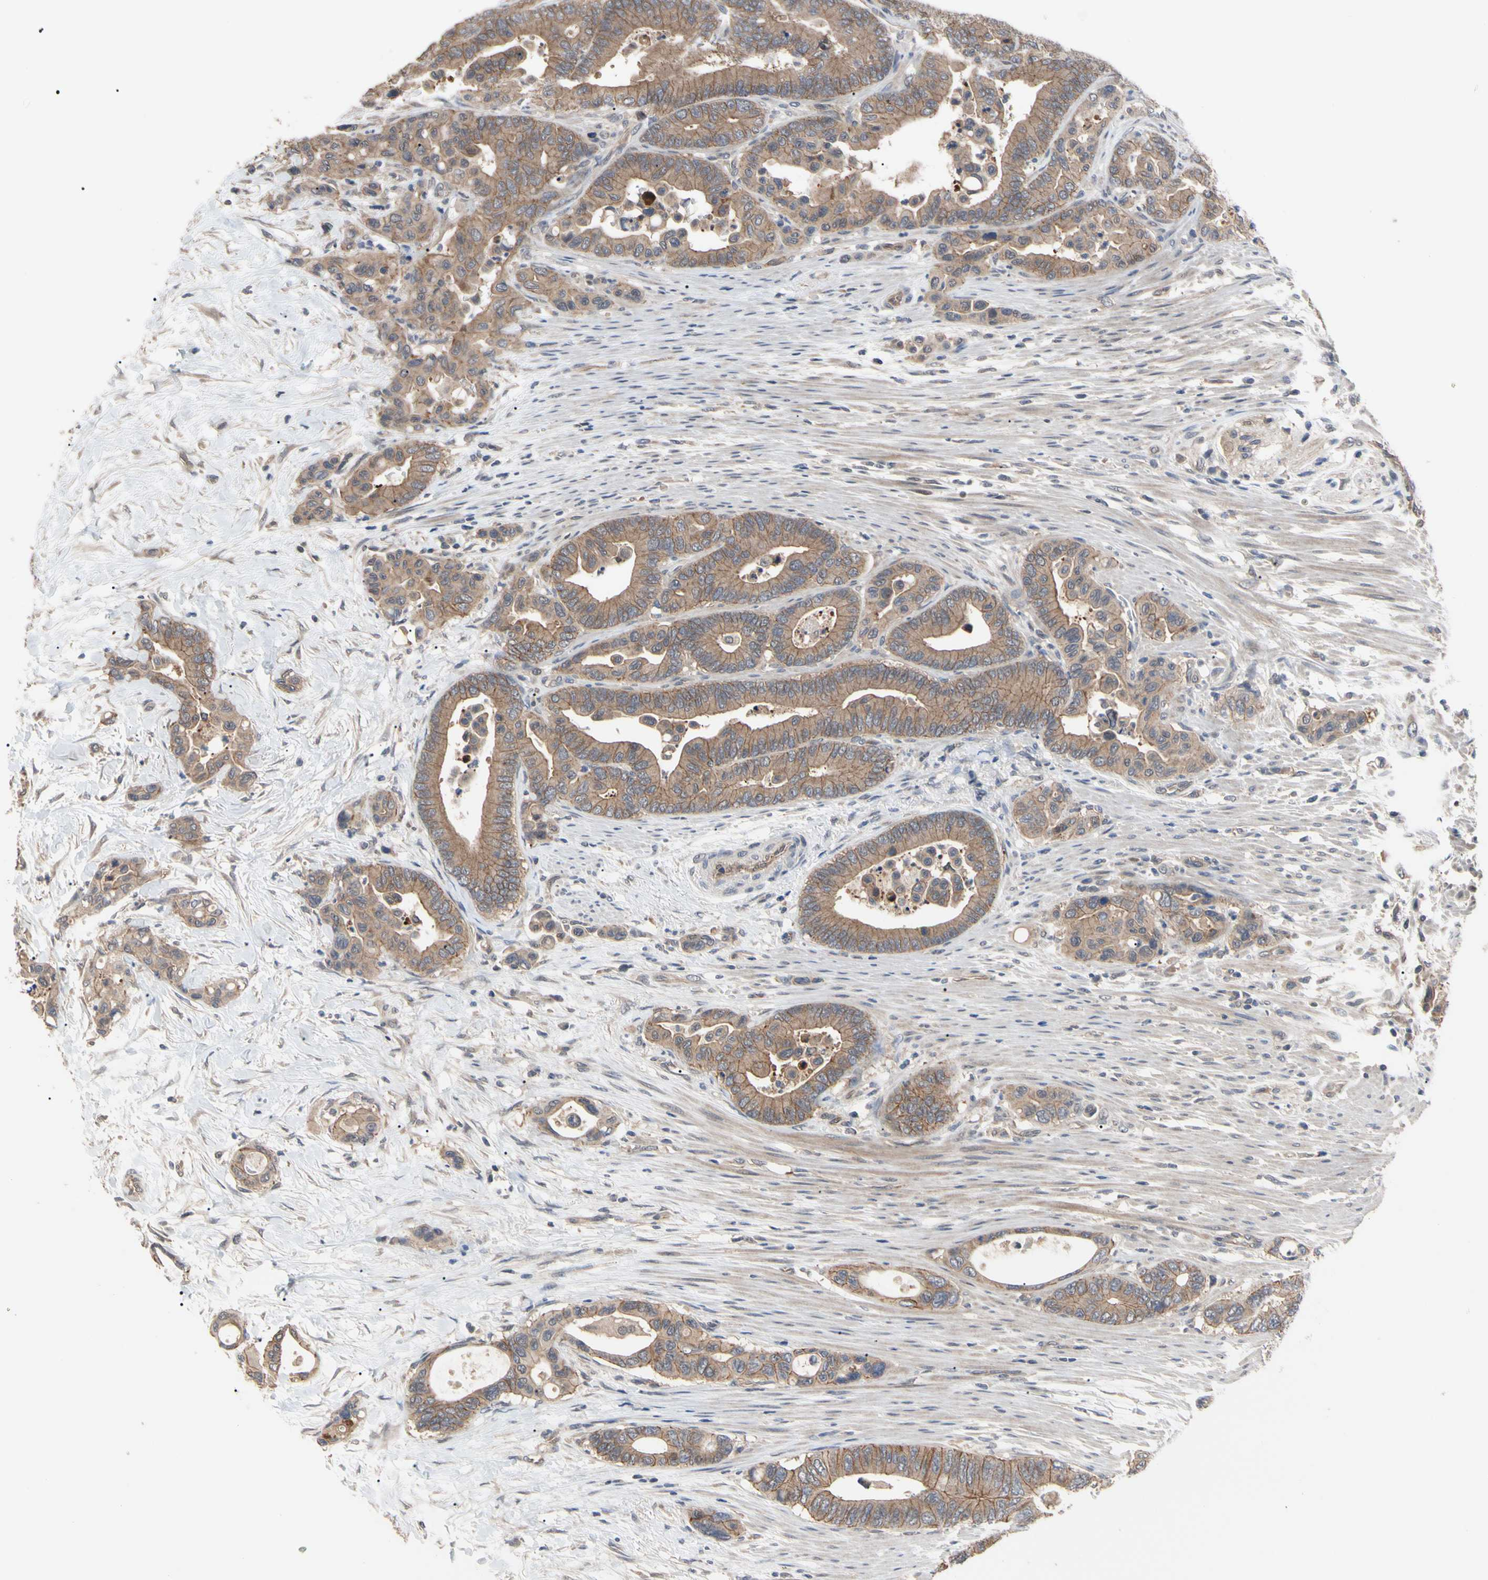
{"staining": {"intensity": "moderate", "quantity": ">75%", "location": "cytoplasmic/membranous"}, "tissue": "colorectal cancer", "cell_type": "Tumor cells", "image_type": "cancer", "snomed": [{"axis": "morphology", "description": "Normal tissue, NOS"}, {"axis": "morphology", "description": "Adenocarcinoma, NOS"}, {"axis": "topography", "description": "Colon"}], "caption": "Protein analysis of colorectal cancer (adenocarcinoma) tissue displays moderate cytoplasmic/membranous positivity in approximately >75% of tumor cells.", "gene": "DPP8", "patient": {"sex": "male", "age": 82}}